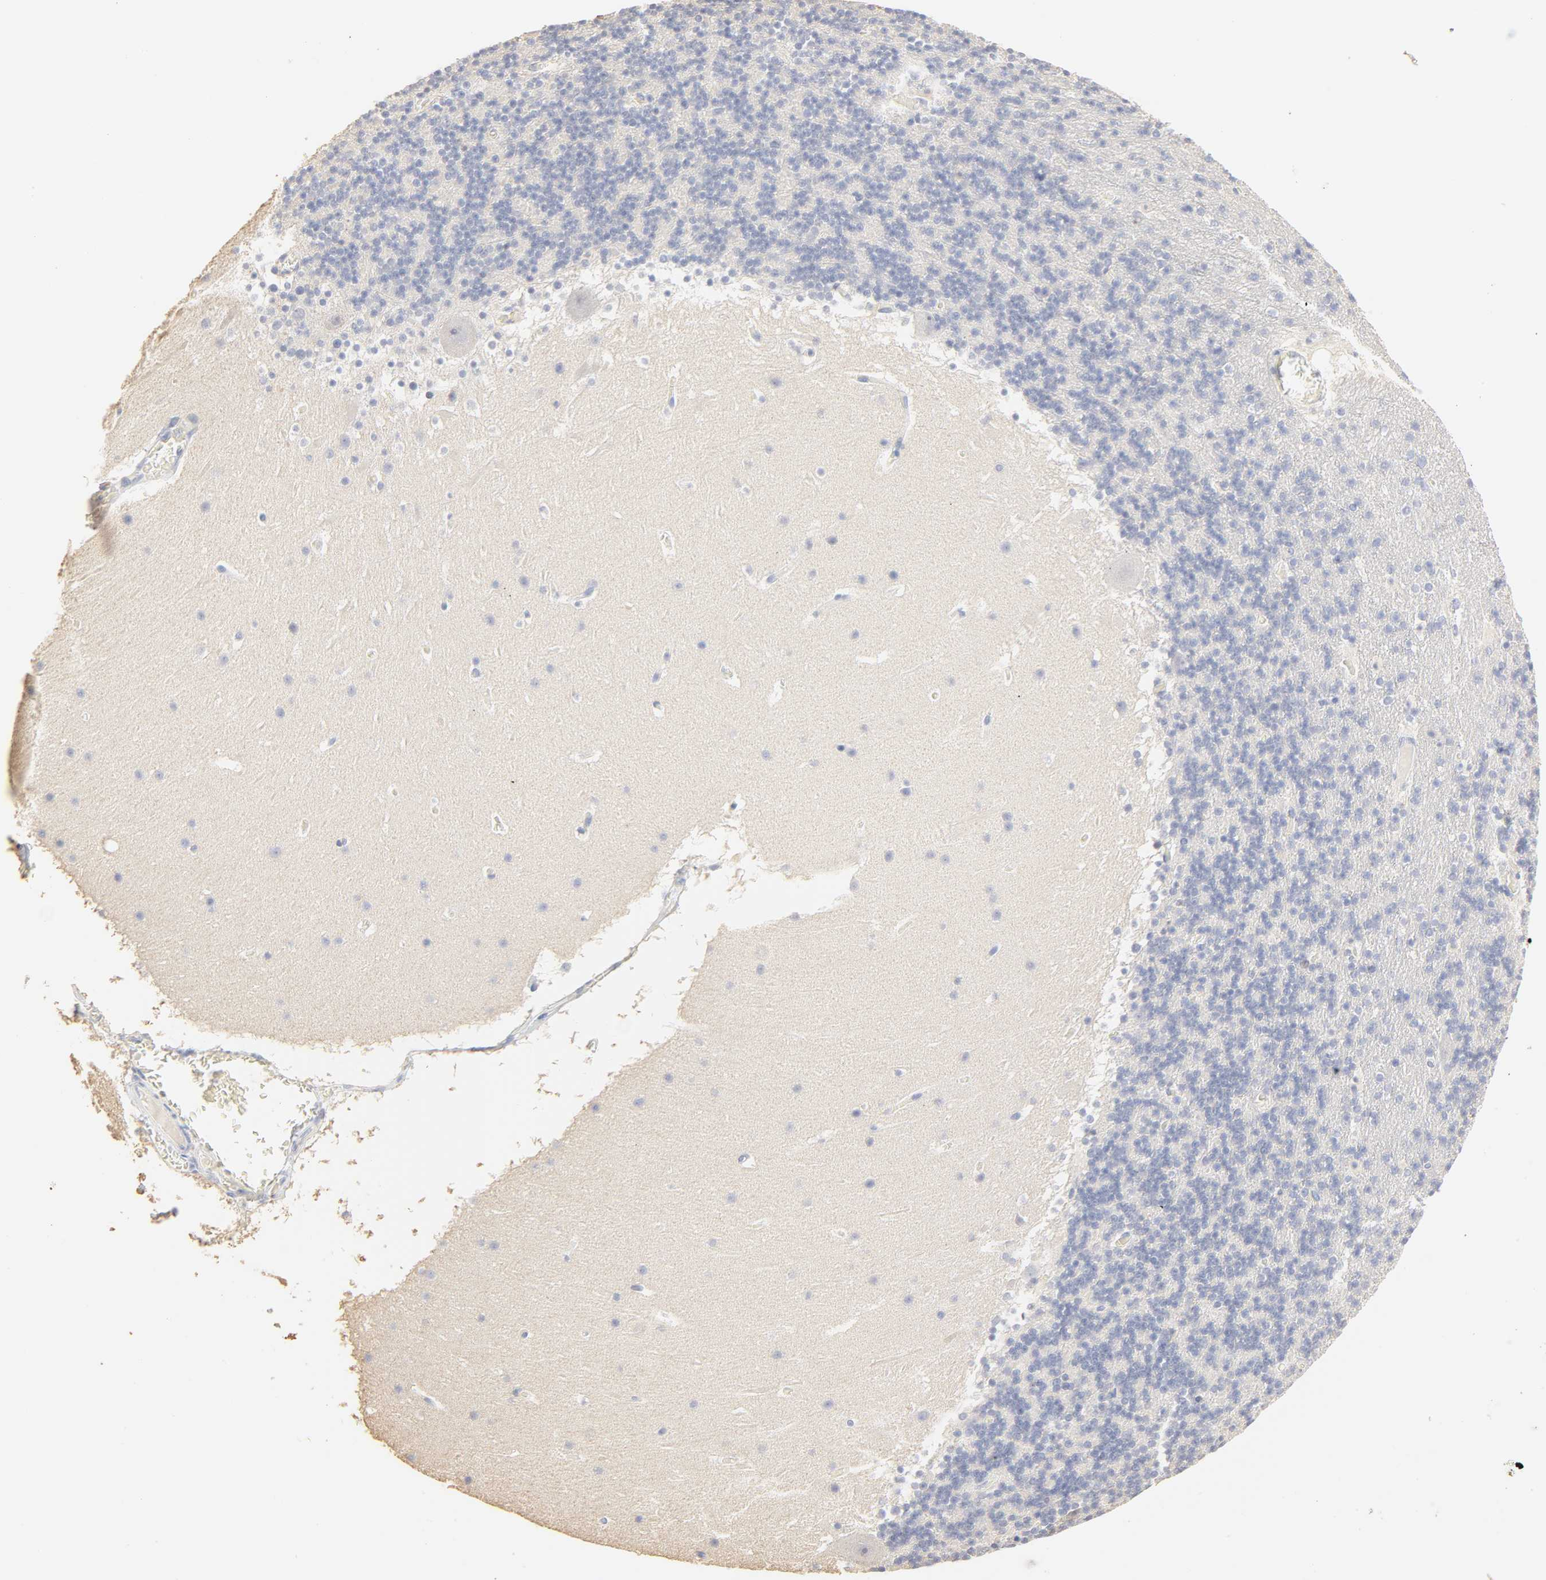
{"staining": {"intensity": "negative", "quantity": "none", "location": "none"}, "tissue": "cerebellum", "cell_type": "Cells in granular layer", "image_type": "normal", "snomed": [{"axis": "morphology", "description": "Normal tissue, NOS"}, {"axis": "topography", "description": "Cerebellum"}], "caption": "Immunohistochemistry (IHC) image of benign cerebellum stained for a protein (brown), which exhibits no positivity in cells in granular layer. (Stains: DAB immunohistochemistry with hematoxylin counter stain, Microscopy: brightfield microscopy at high magnification).", "gene": "FCGBP", "patient": {"sex": "male", "age": 45}}